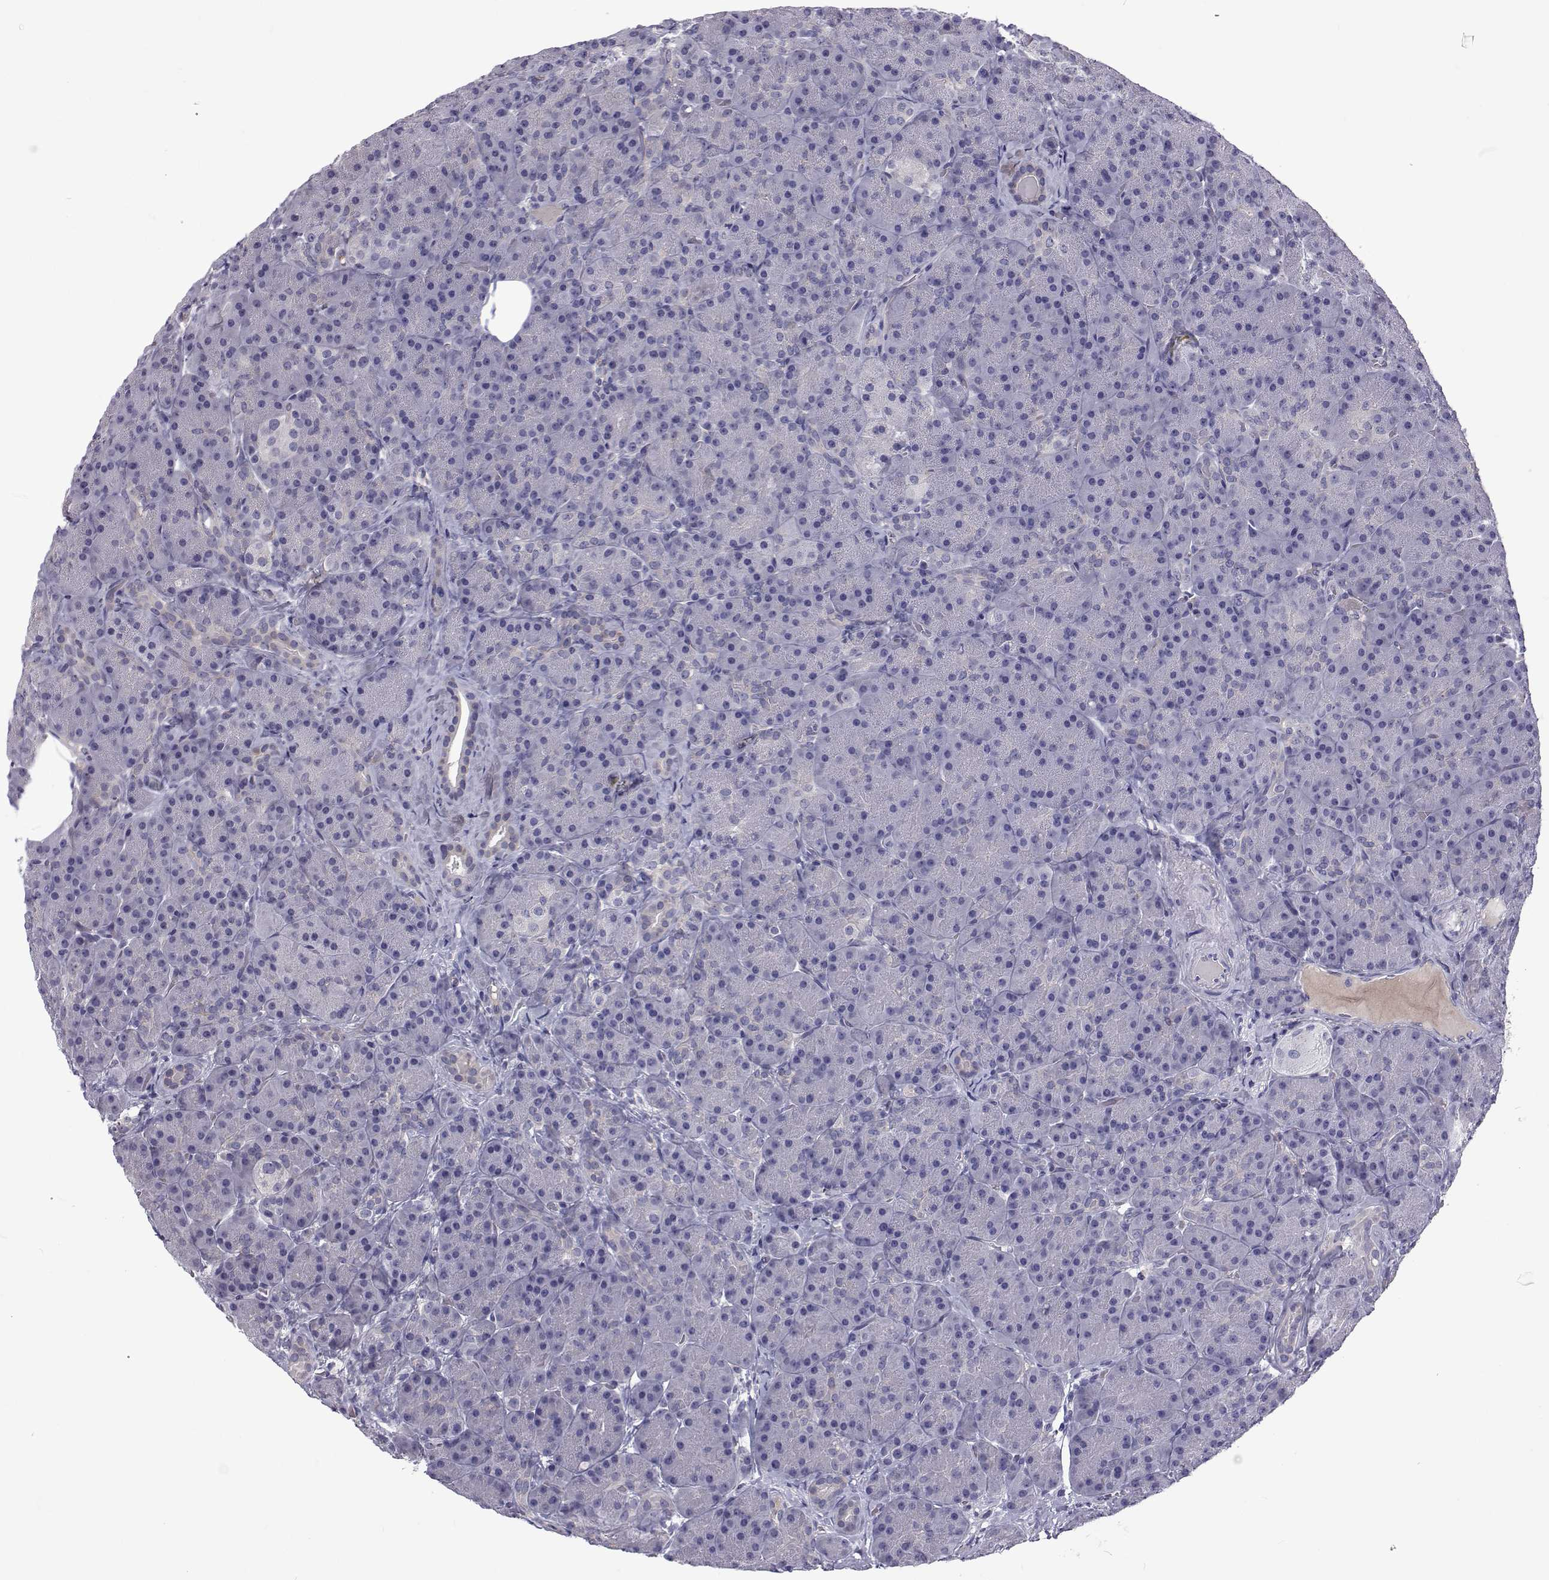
{"staining": {"intensity": "negative", "quantity": "none", "location": "none"}, "tissue": "pancreas", "cell_type": "Exocrine glandular cells", "image_type": "normal", "snomed": [{"axis": "morphology", "description": "Normal tissue, NOS"}, {"axis": "topography", "description": "Pancreas"}], "caption": "An immunohistochemistry (IHC) photomicrograph of normal pancreas is shown. There is no staining in exocrine glandular cells of pancreas.", "gene": "TCF15", "patient": {"sex": "male", "age": 57}}